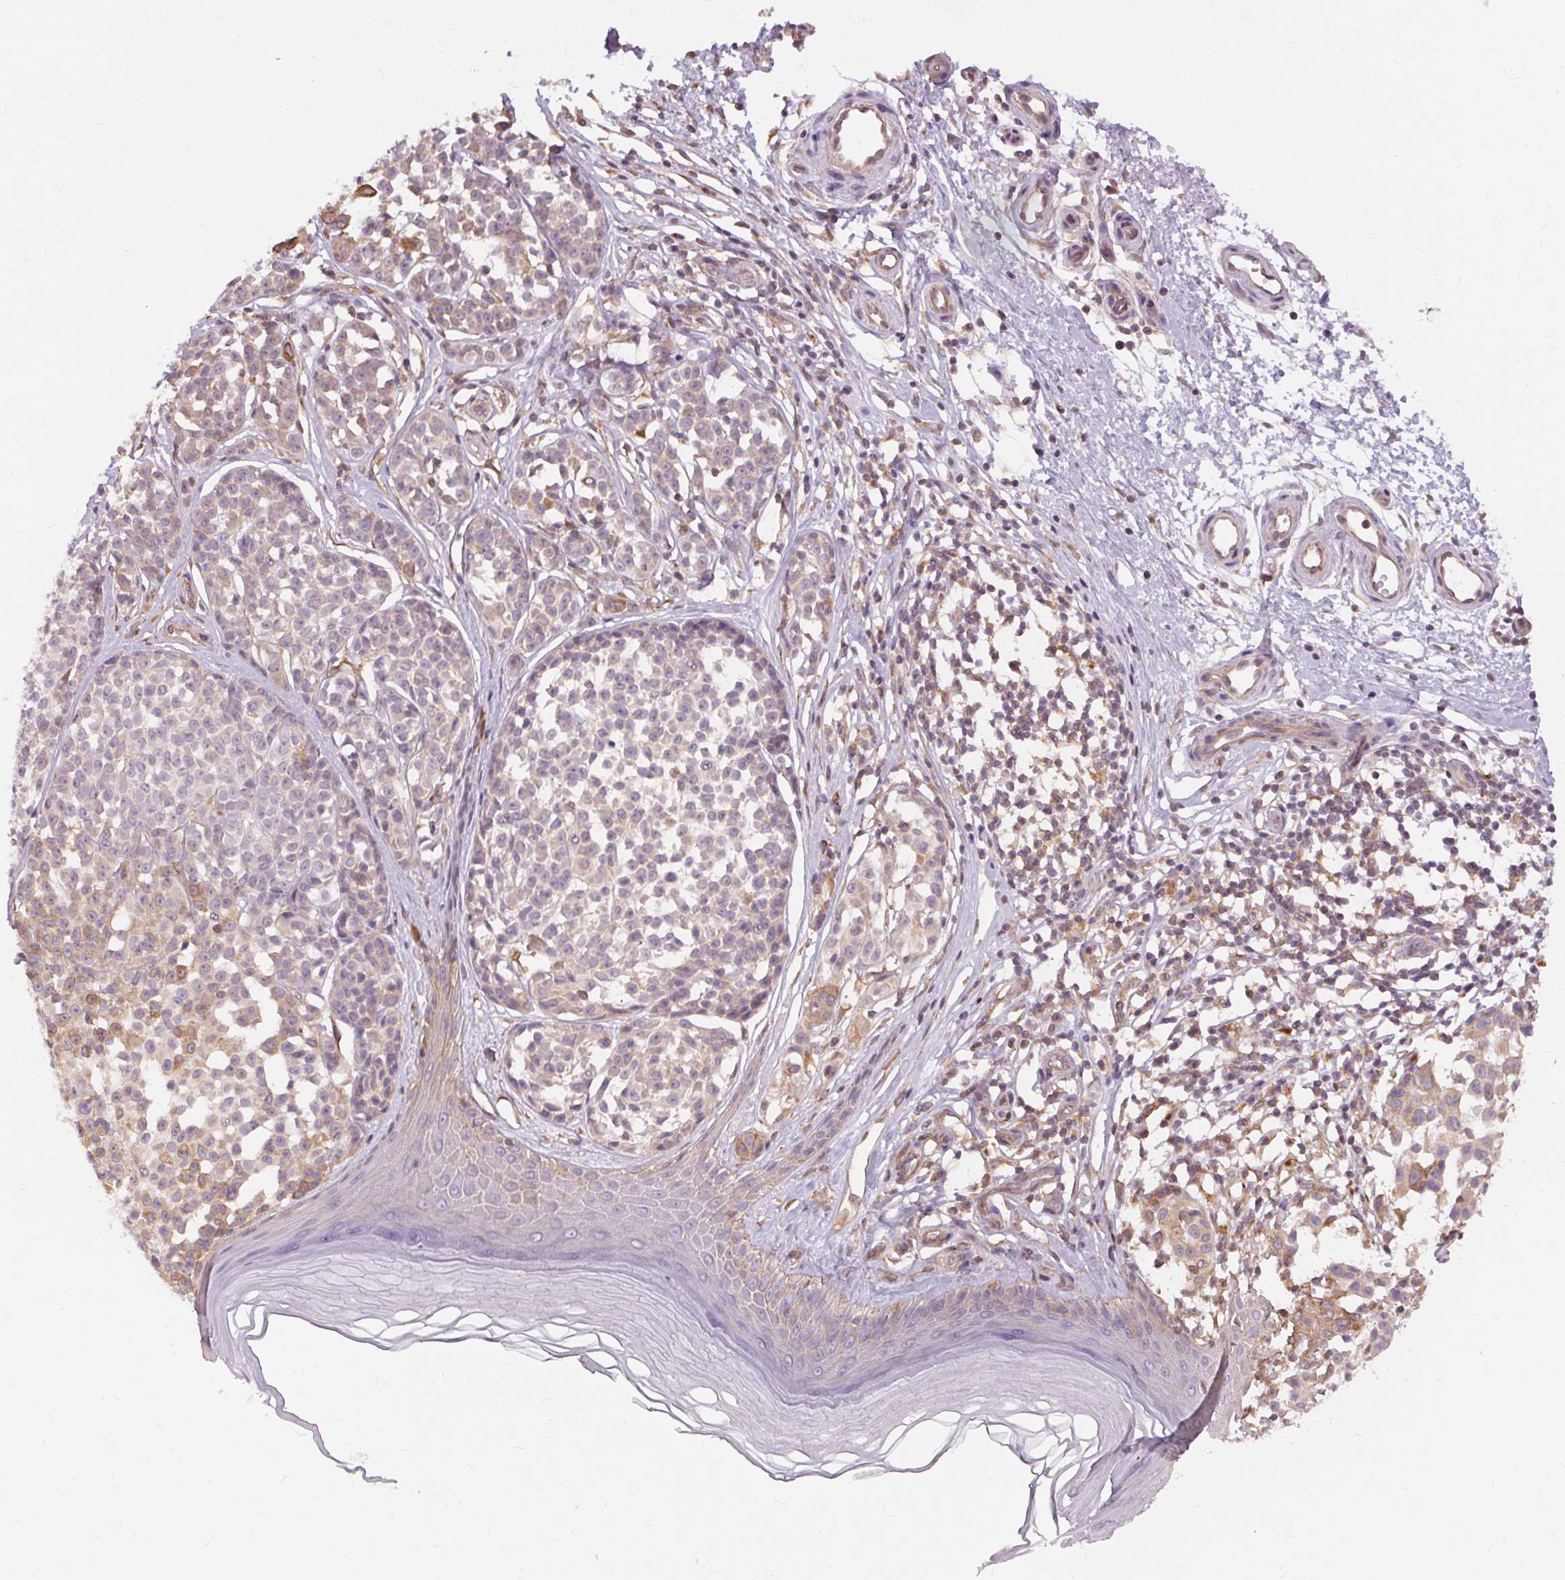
{"staining": {"intensity": "moderate", "quantity": "<25%", "location": "cytoplasmic/membranous"}, "tissue": "melanoma", "cell_type": "Tumor cells", "image_type": "cancer", "snomed": [{"axis": "morphology", "description": "Malignant melanoma, NOS"}, {"axis": "topography", "description": "Skin"}], "caption": "Brown immunohistochemical staining in melanoma reveals moderate cytoplasmic/membranous staining in about <25% of tumor cells.", "gene": "TM6SF1", "patient": {"sex": "female", "age": 90}}